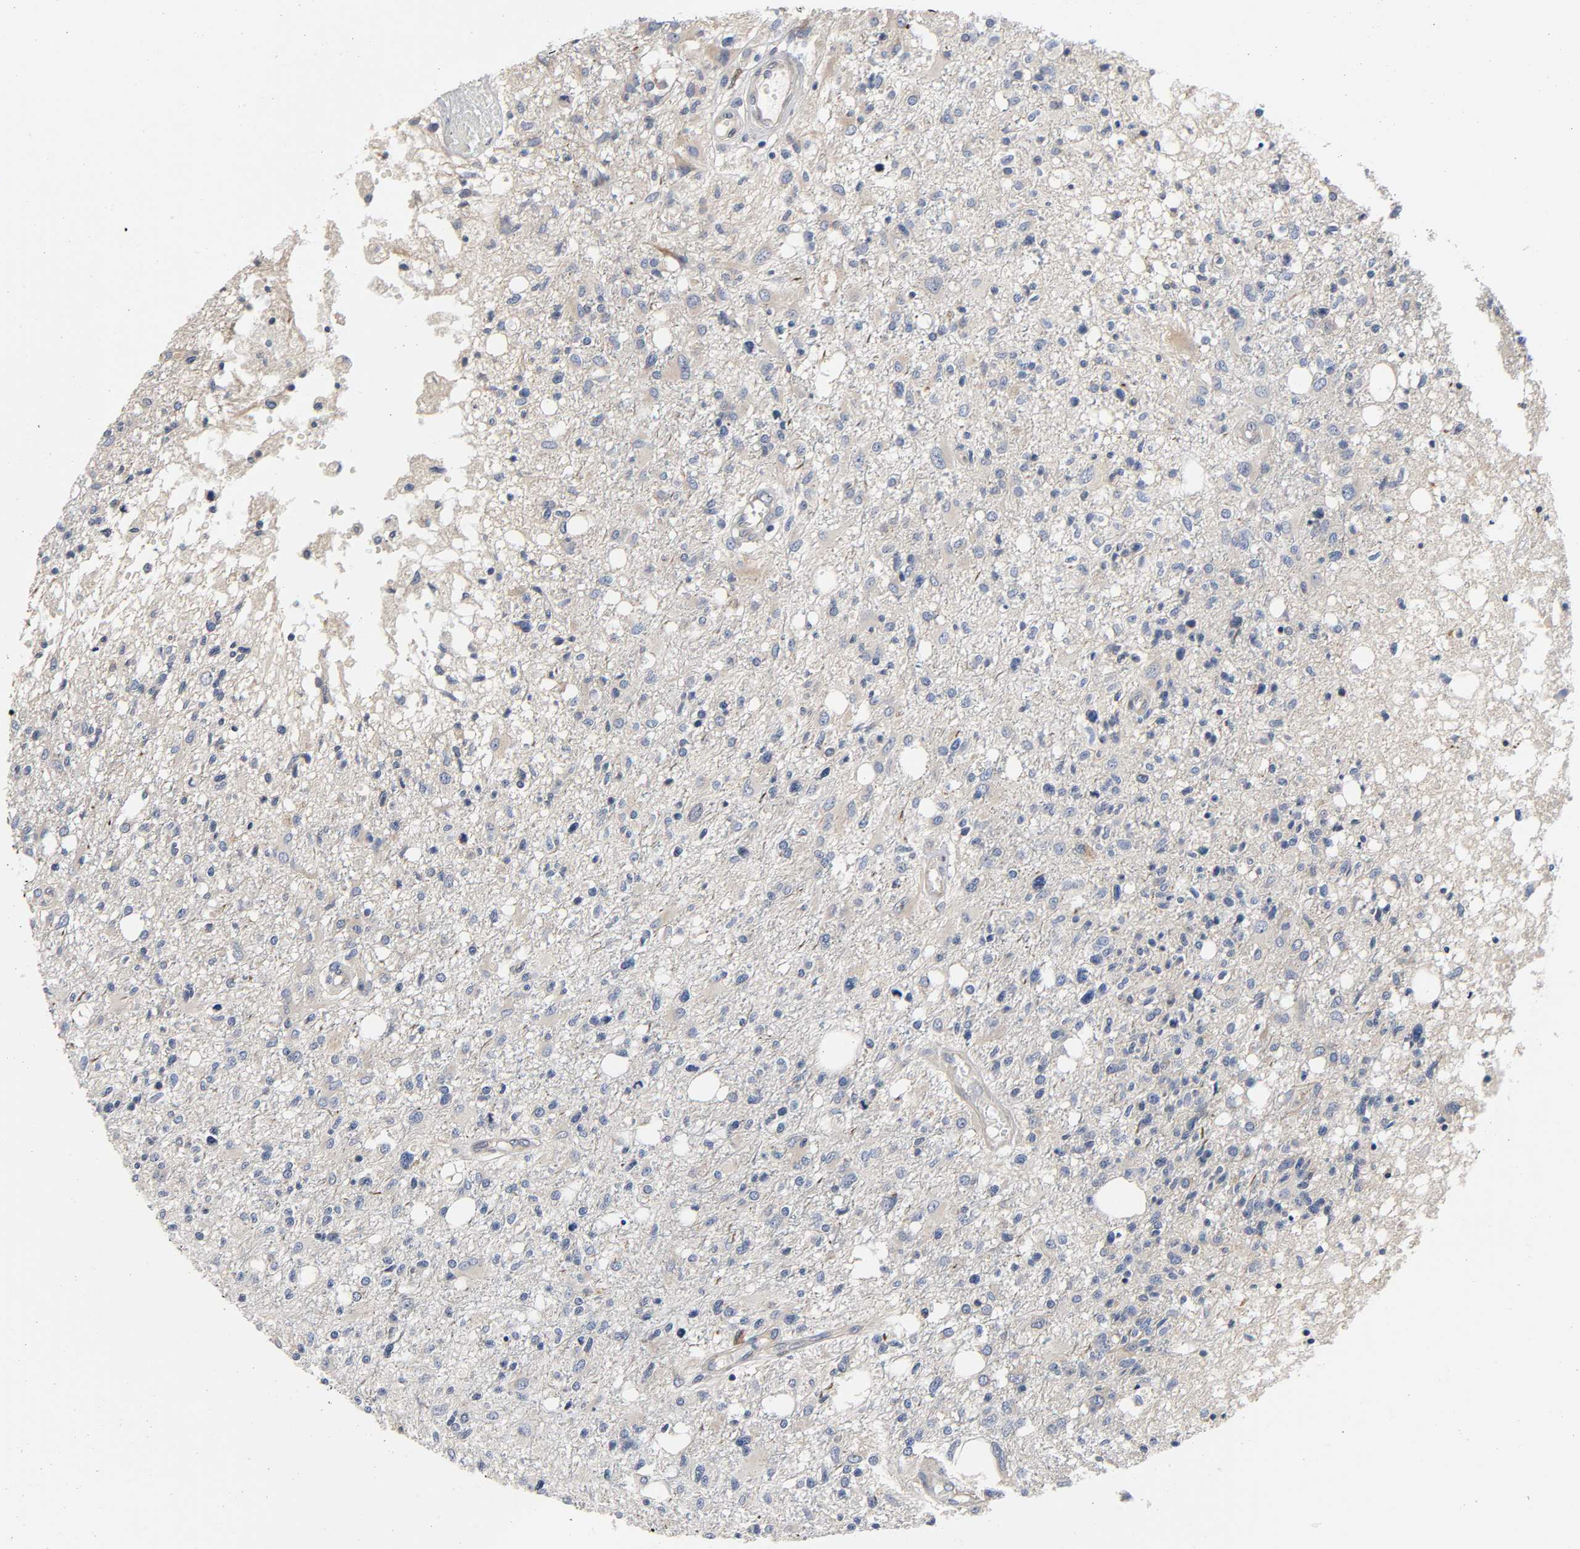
{"staining": {"intensity": "negative", "quantity": "none", "location": "none"}, "tissue": "glioma", "cell_type": "Tumor cells", "image_type": "cancer", "snomed": [{"axis": "morphology", "description": "Glioma, malignant, High grade"}, {"axis": "topography", "description": "Cerebral cortex"}], "caption": "Photomicrograph shows no significant protein staining in tumor cells of glioma.", "gene": "ASB6", "patient": {"sex": "male", "age": 76}}